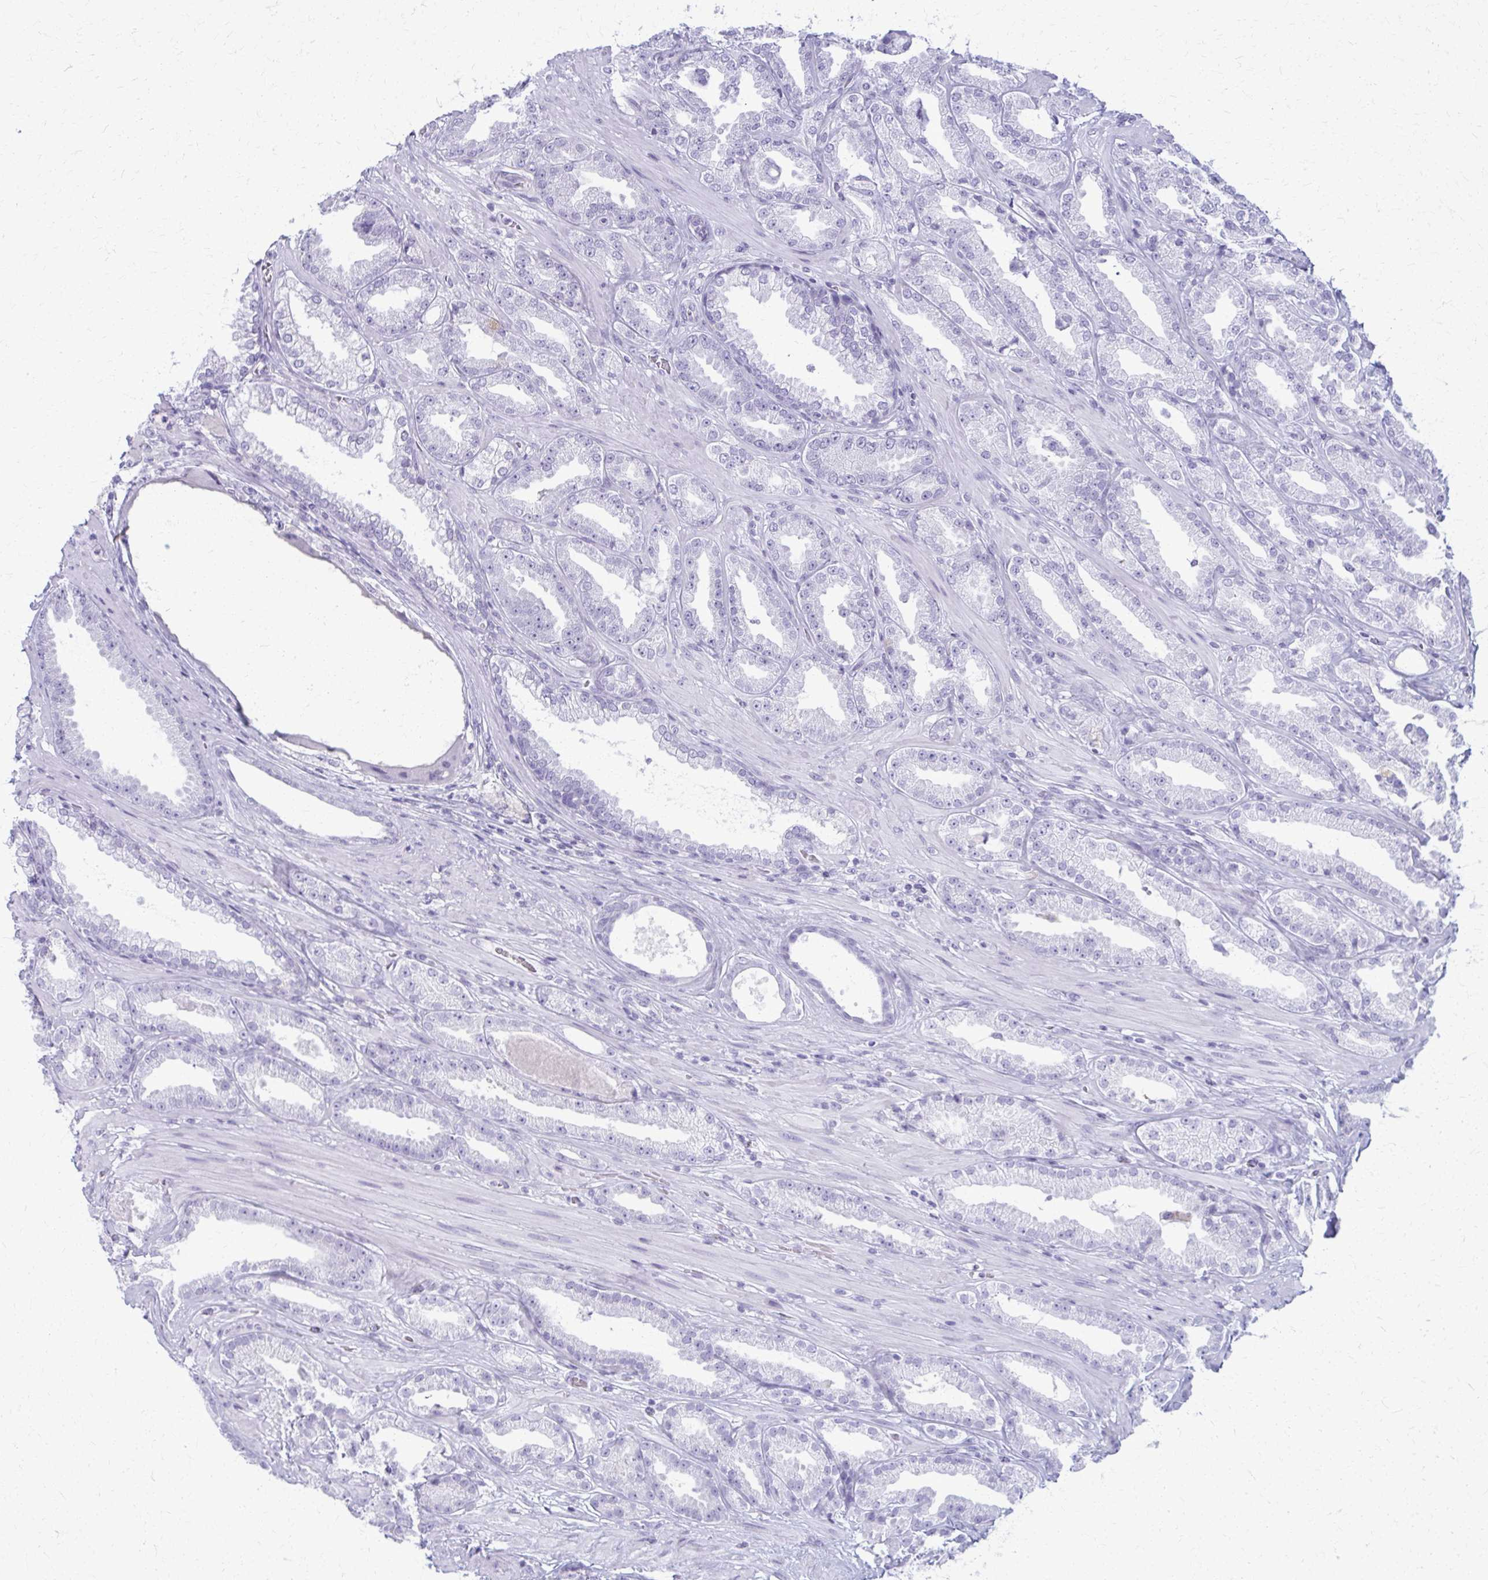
{"staining": {"intensity": "negative", "quantity": "none", "location": "none"}, "tissue": "prostate cancer", "cell_type": "Tumor cells", "image_type": "cancer", "snomed": [{"axis": "morphology", "description": "Adenocarcinoma, Low grade"}, {"axis": "topography", "description": "Prostate"}], "caption": "This is an immunohistochemistry (IHC) histopathology image of prostate cancer. There is no positivity in tumor cells.", "gene": "ACSM2B", "patient": {"sex": "male", "age": 61}}